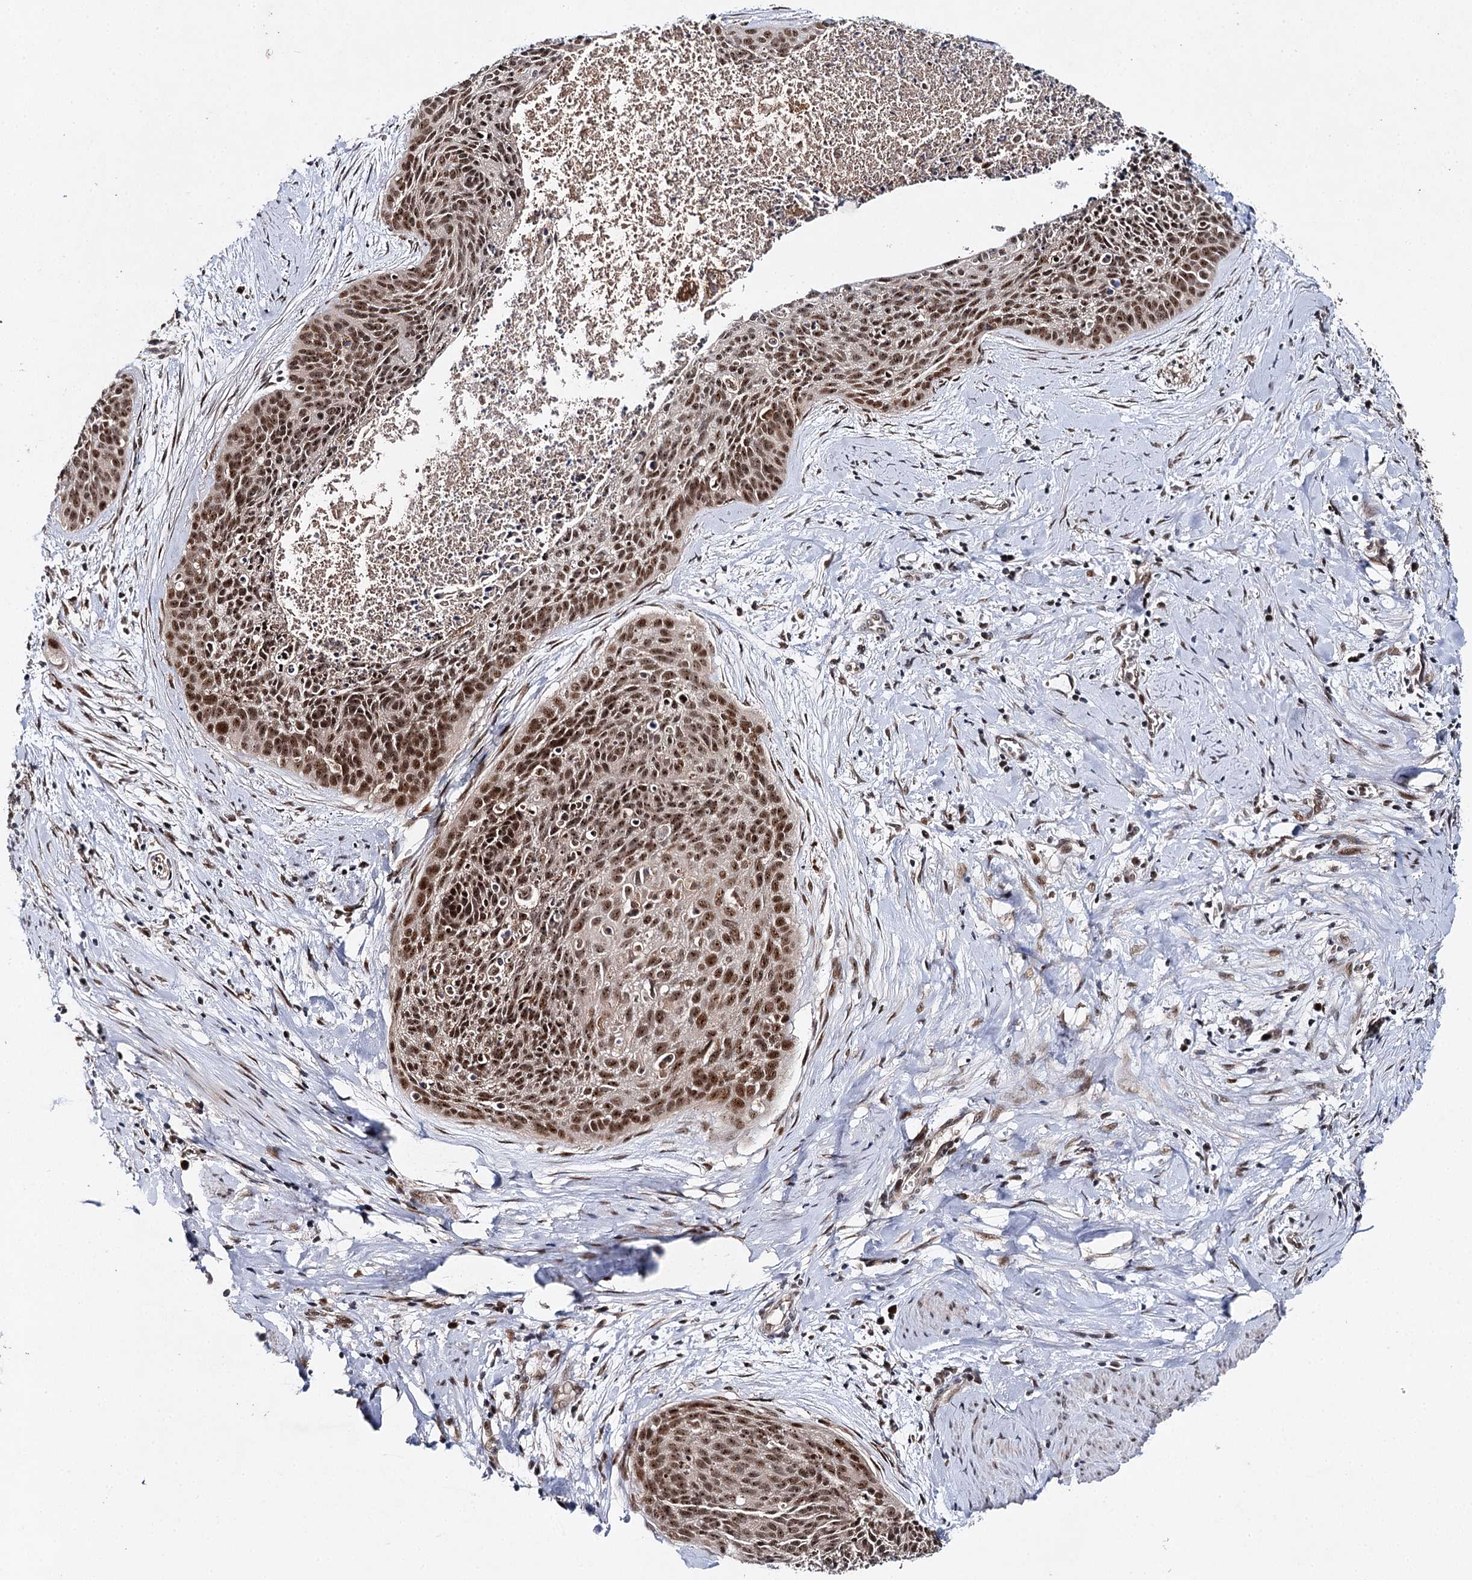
{"staining": {"intensity": "moderate", "quantity": ">75%", "location": "nuclear"}, "tissue": "cervical cancer", "cell_type": "Tumor cells", "image_type": "cancer", "snomed": [{"axis": "morphology", "description": "Squamous cell carcinoma, NOS"}, {"axis": "topography", "description": "Cervix"}], "caption": "Human squamous cell carcinoma (cervical) stained for a protein (brown) reveals moderate nuclear positive positivity in about >75% of tumor cells.", "gene": "BUD13", "patient": {"sex": "female", "age": 55}}